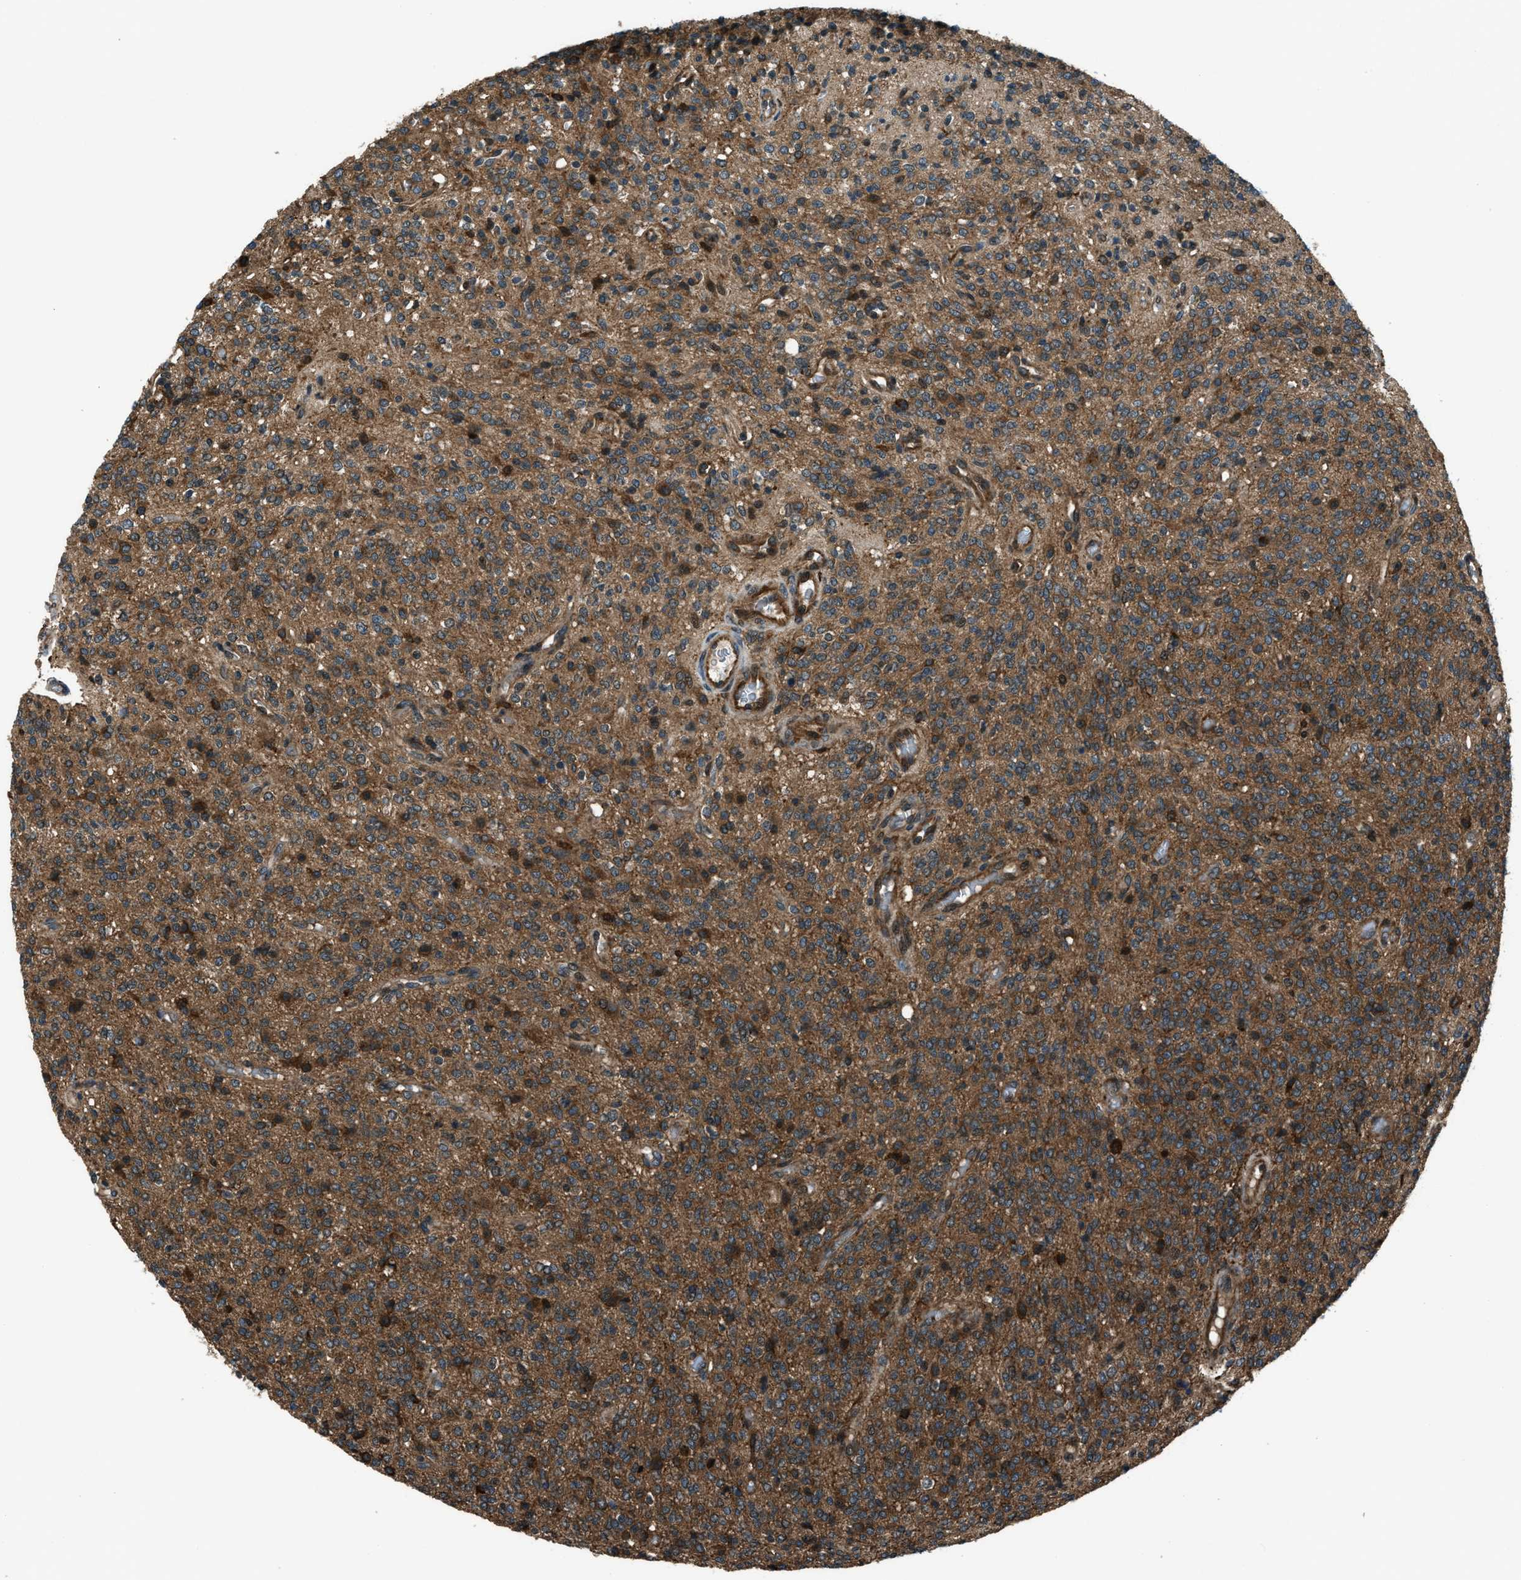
{"staining": {"intensity": "moderate", "quantity": ">75%", "location": "cytoplasmic/membranous"}, "tissue": "glioma", "cell_type": "Tumor cells", "image_type": "cancer", "snomed": [{"axis": "morphology", "description": "Glioma, malignant, High grade"}, {"axis": "topography", "description": "Brain"}], "caption": "Human malignant glioma (high-grade) stained for a protein (brown) exhibits moderate cytoplasmic/membranous positive expression in about >75% of tumor cells.", "gene": "SNX30", "patient": {"sex": "male", "age": 34}}